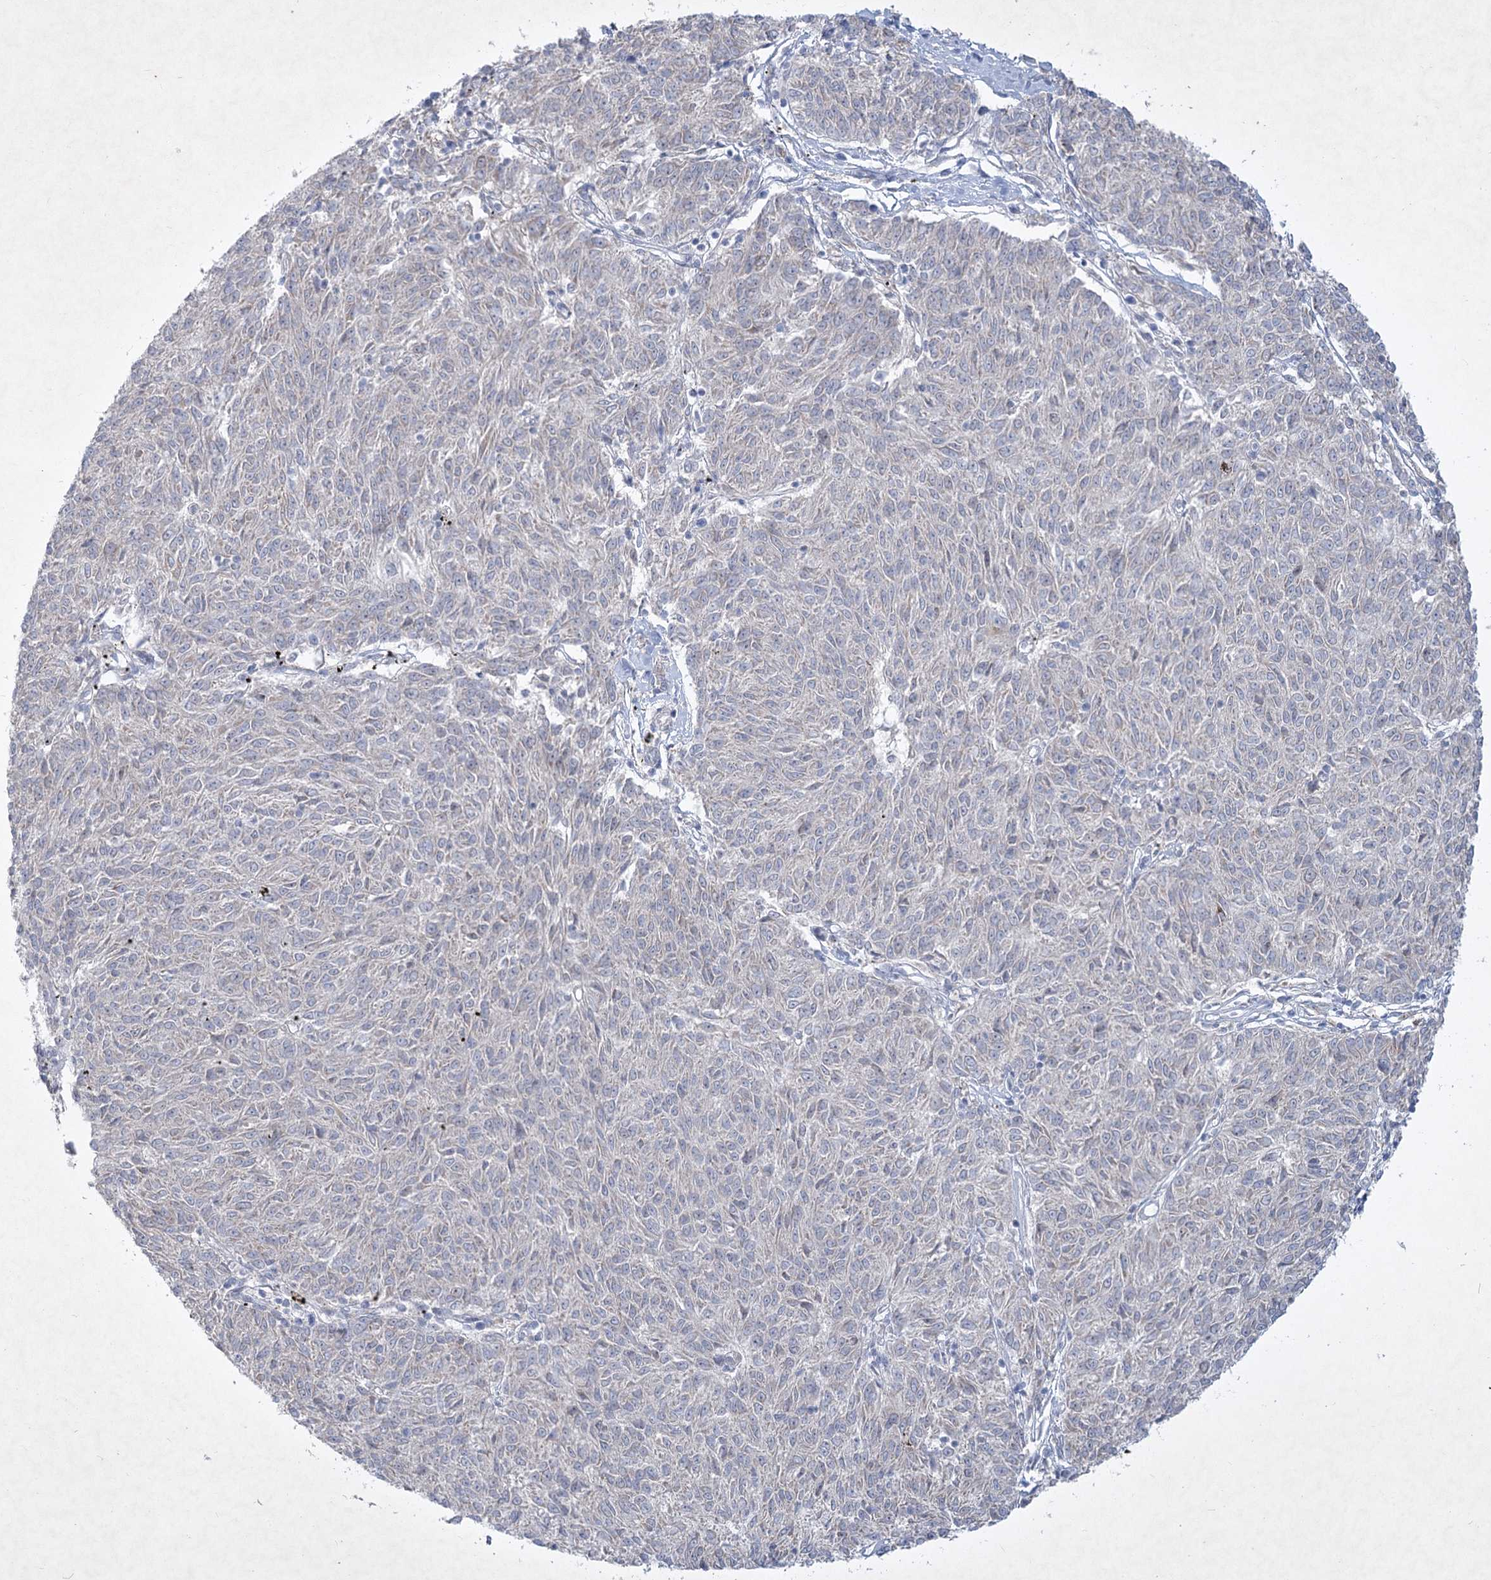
{"staining": {"intensity": "negative", "quantity": "none", "location": "none"}, "tissue": "melanoma", "cell_type": "Tumor cells", "image_type": "cancer", "snomed": [{"axis": "morphology", "description": "Malignant melanoma, NOS"}, {"axis": "topography", "description": "Skin"}], "caption": "Melanoma stained for a protein using immunohistochemistry (IHC) demonstrates no positivity tumor cells.", "gene": "PLA2G12A", "patient": {"sex": "female", "age": 72}}